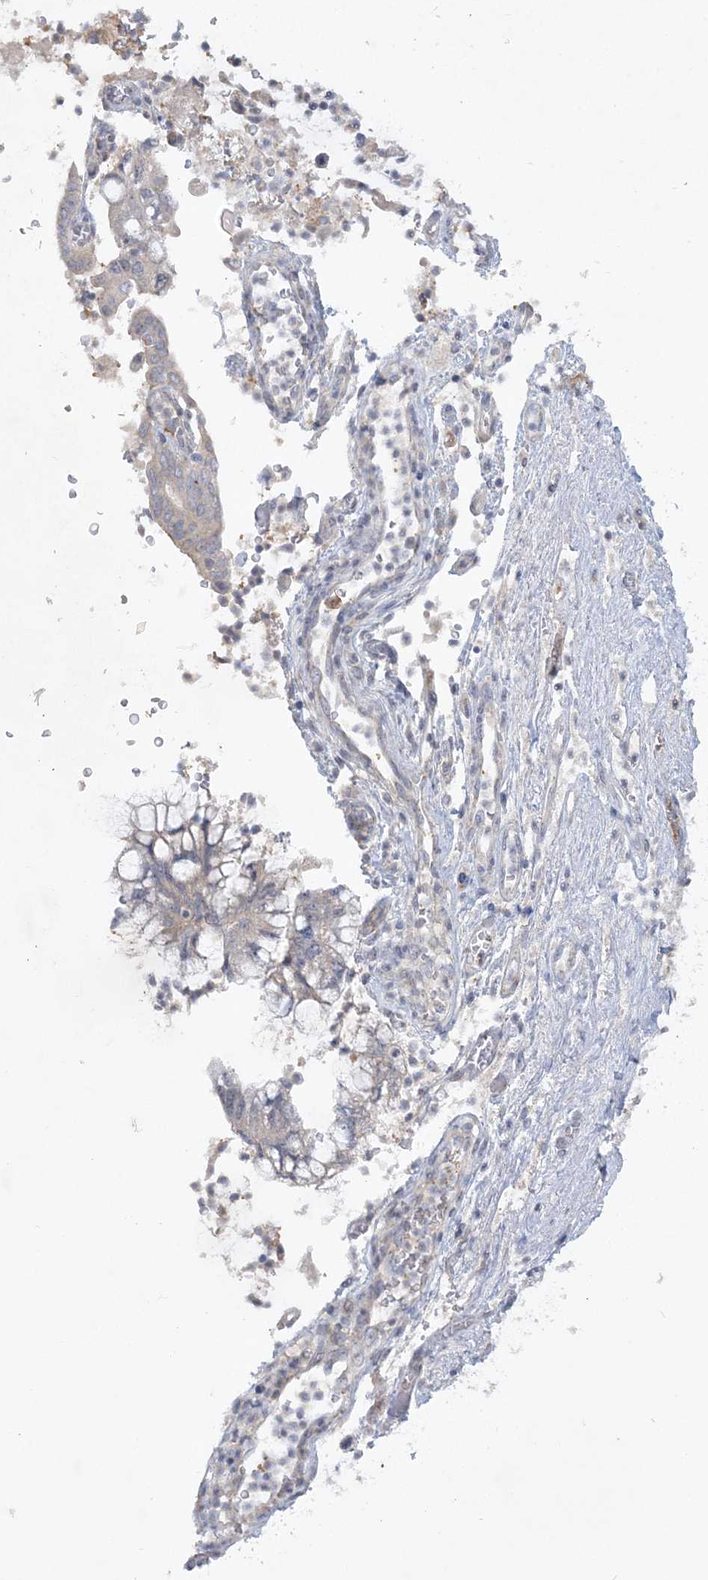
{"staining": {"intensity": "negative", "quantity": "none", "location": "none"}, "tissue": "pancreatic cancer", "cell_type": "Tumor cells", "image_type": "cancer", "snomed": [{"axis": "morphology", "description": "Adenocarcinoma, NOS"}, {"axis": "topography", "description": "Pancreas"}], "caption": "Histopathology image shows no significant protein expression in tumor cells of adenocarcinoma (pancreatic).", "gene": "ANKRD35", "patient": {"sex": "female", "age": 73}}